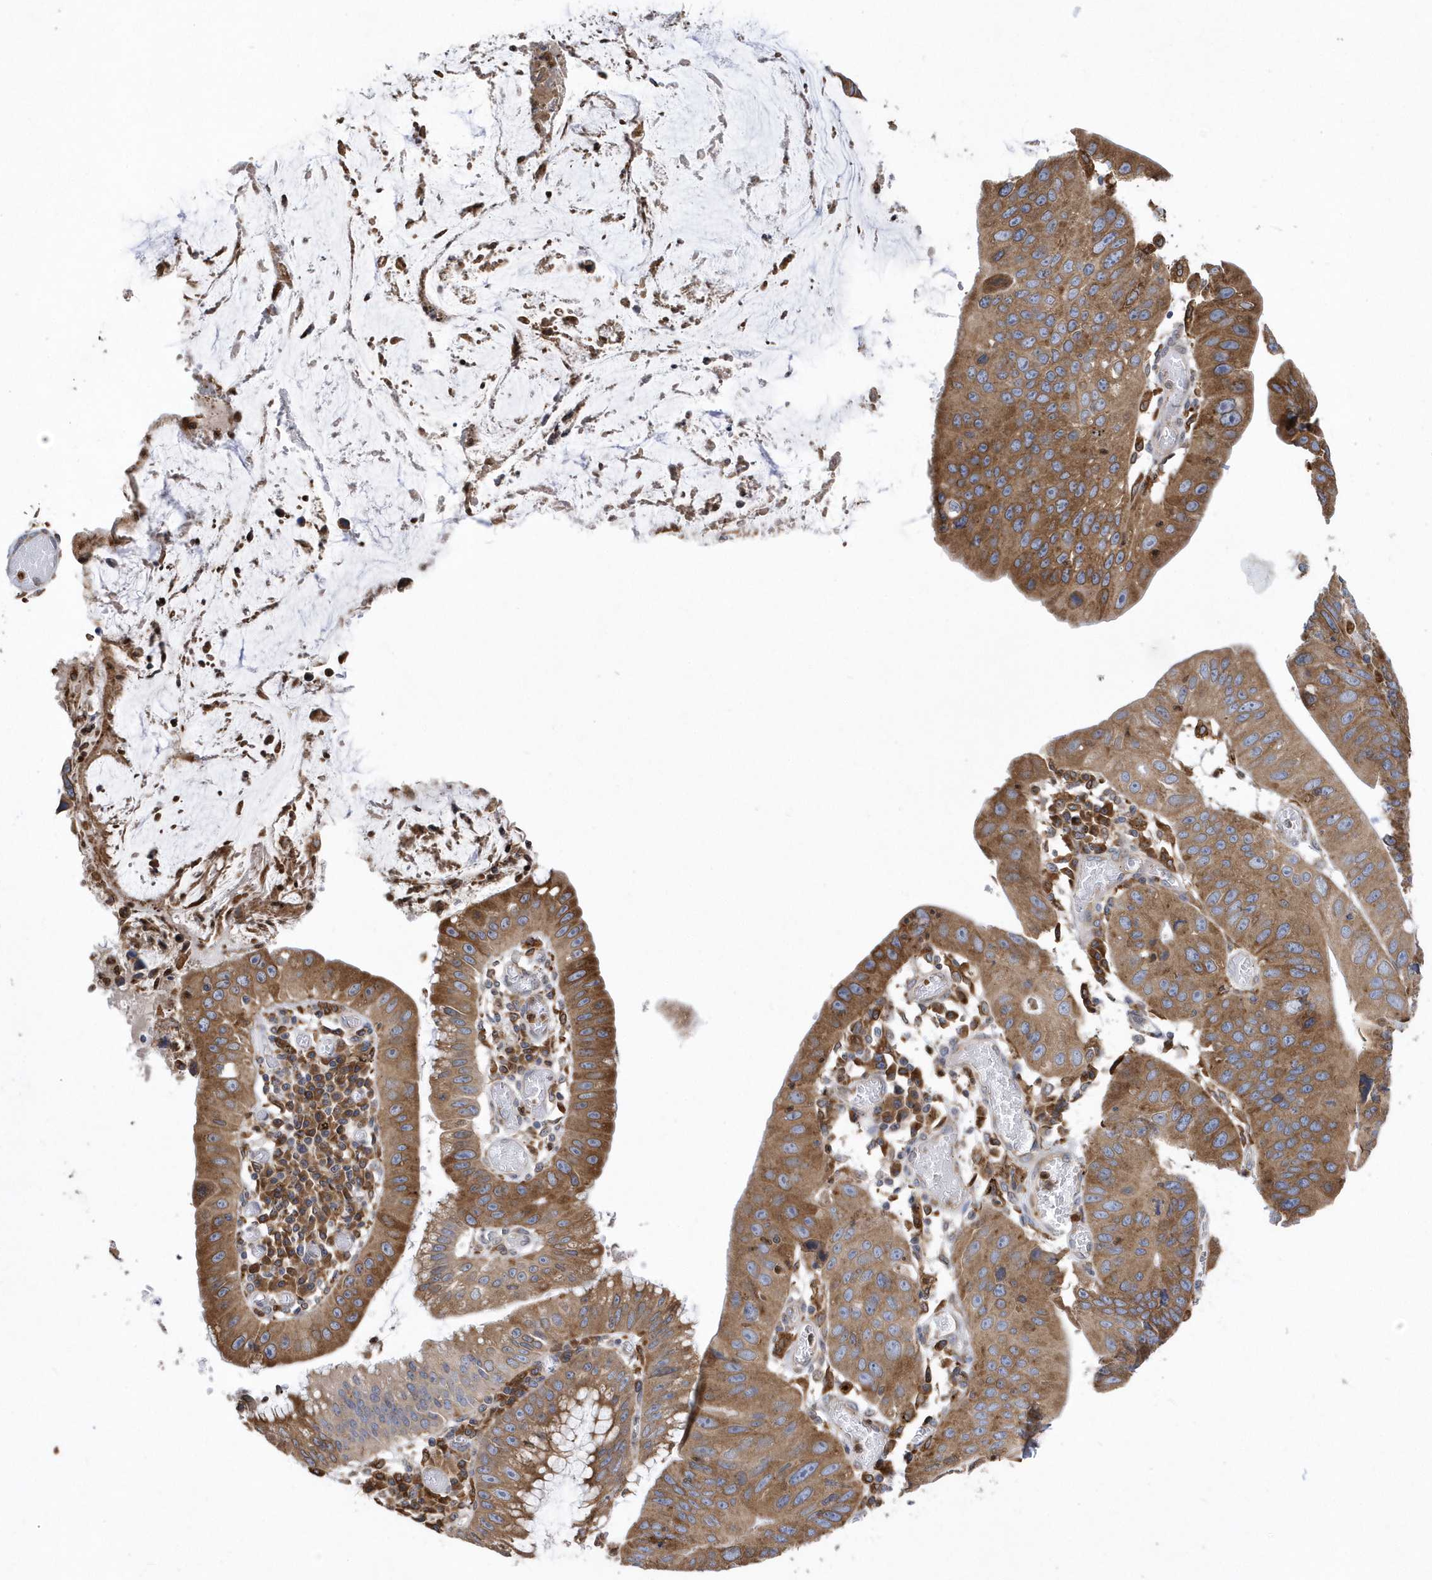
{"staining": {"intensity": "moderate", "quantity": ">75%", "location": "cytoplasmic/membranous"}, "tissue": "stomach cancer", "cell_type": "Tumor cells", "image_type": "cancer", "snomed": [{"axis": "morphology", "description": "Adenocarcinoma, NOS"}, {"axis": "topography", "description": "Stomach"}], "caption": "Immunohistochemical staining of stomach cancer (adenocarcinoma) reveals medium levels of moderate cytoplasmic/membranous expression in approximately >75% of tumor cells.", "gene": "VAMP7", "patient": {"sex": "male", "age": 59}}